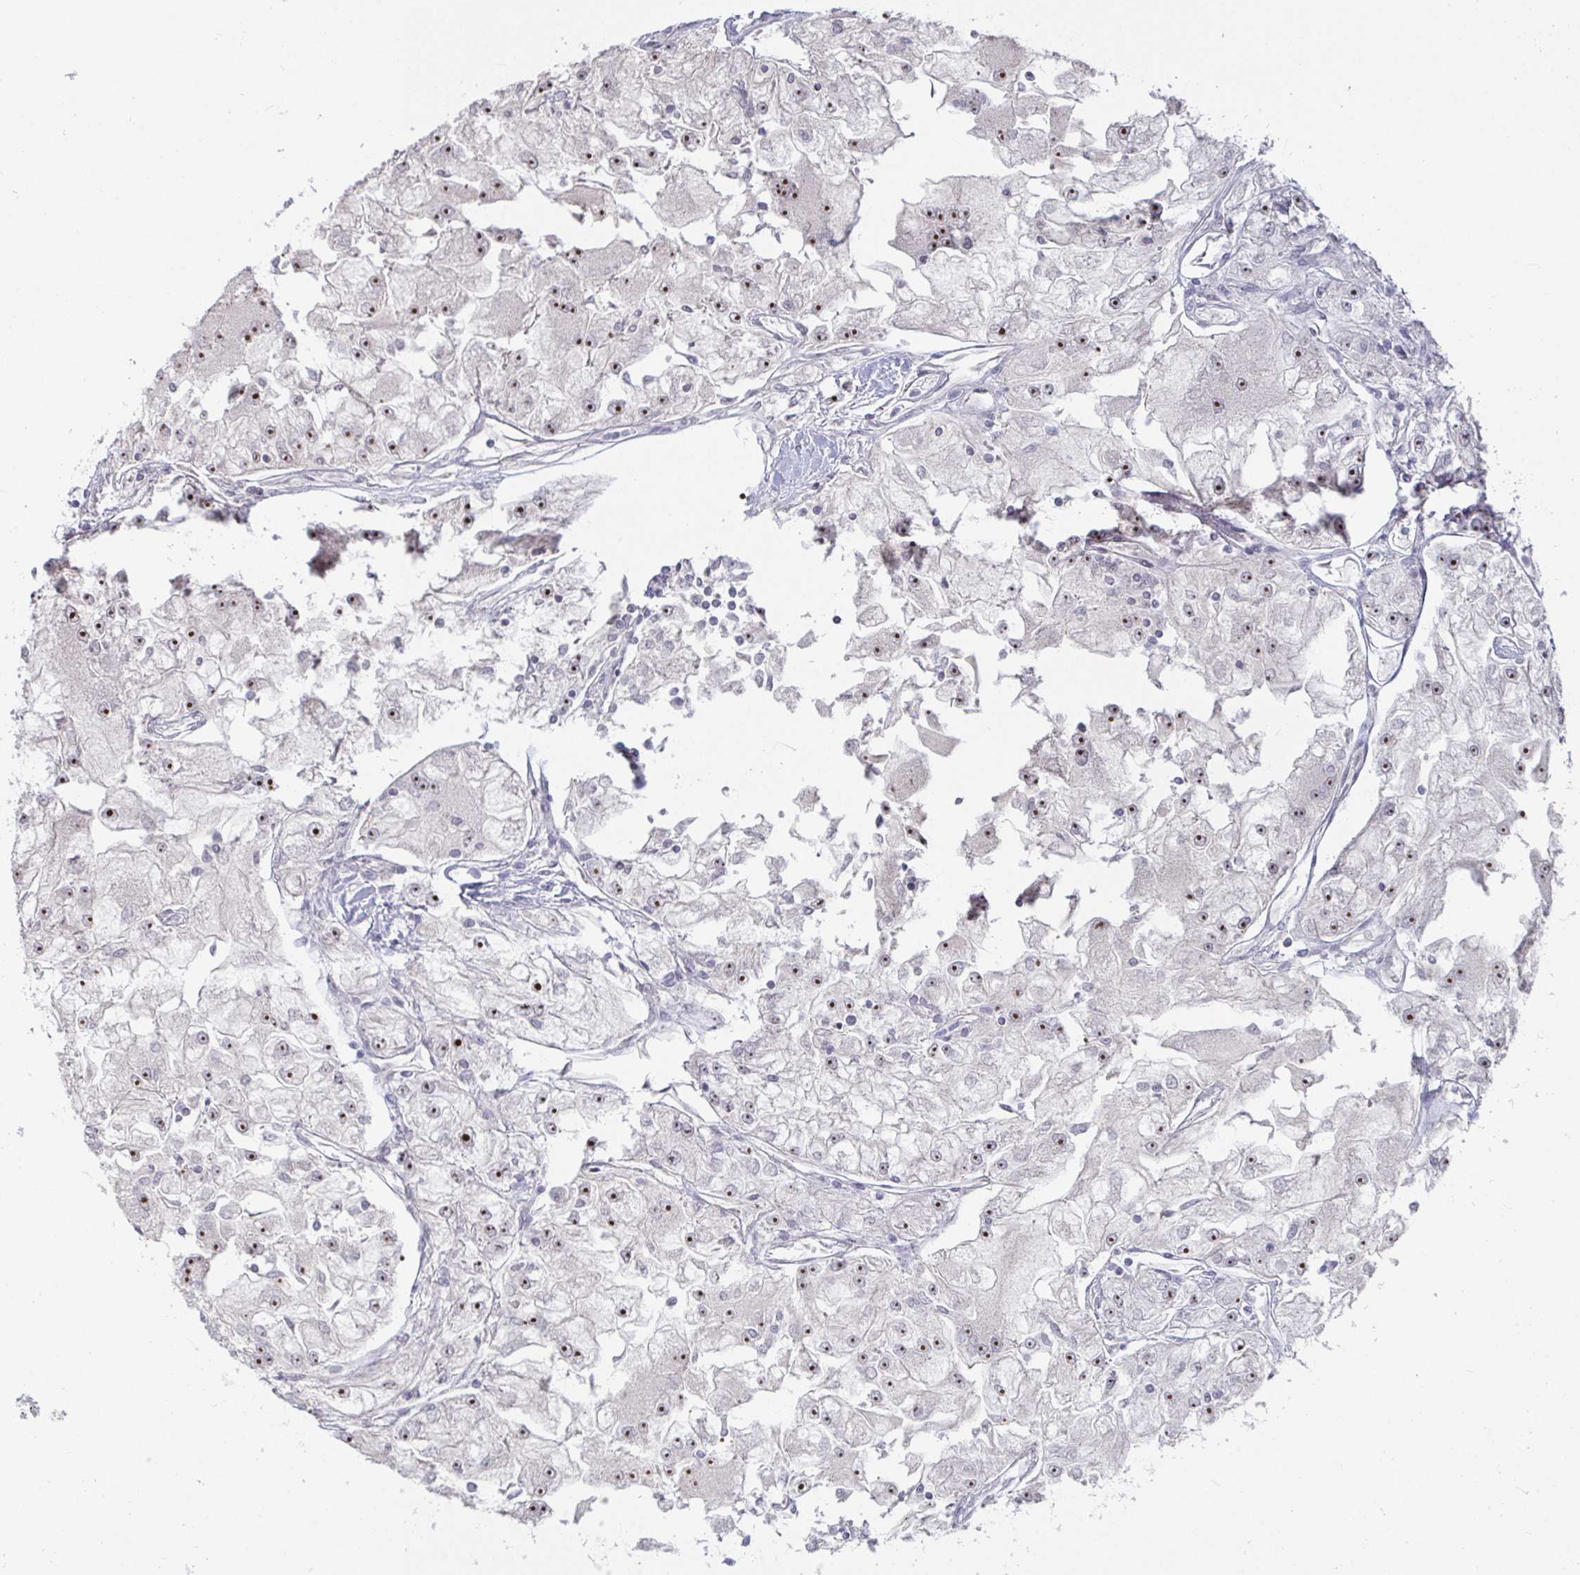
{"staining": {"intensity": "moderate", "quantity": ">75%", "location": "nuclear"}, "tissue": "renal cancer", "cell_type": "Tumor cells", "image_type": "cancer", "snomed": [{"axis": "morphology", "description": "Adenocarcinoma, NOS"}, {"axis": "topography", "description": "Kidney"}], "caption": "Immunohistochemistry staining of renal cancer, which exhibits medium levels of moderate nuclear staining in about >75% of tumor cells indicating moderate nuclear protein expression. The staining was performed using DAB (3,3'-diaminobenzidine) (brown) for protein detection and nuclei were counterstained in hematoxylin (blue).", "gene": "MYC", "patient": {"sex": "female", "age": 72}}